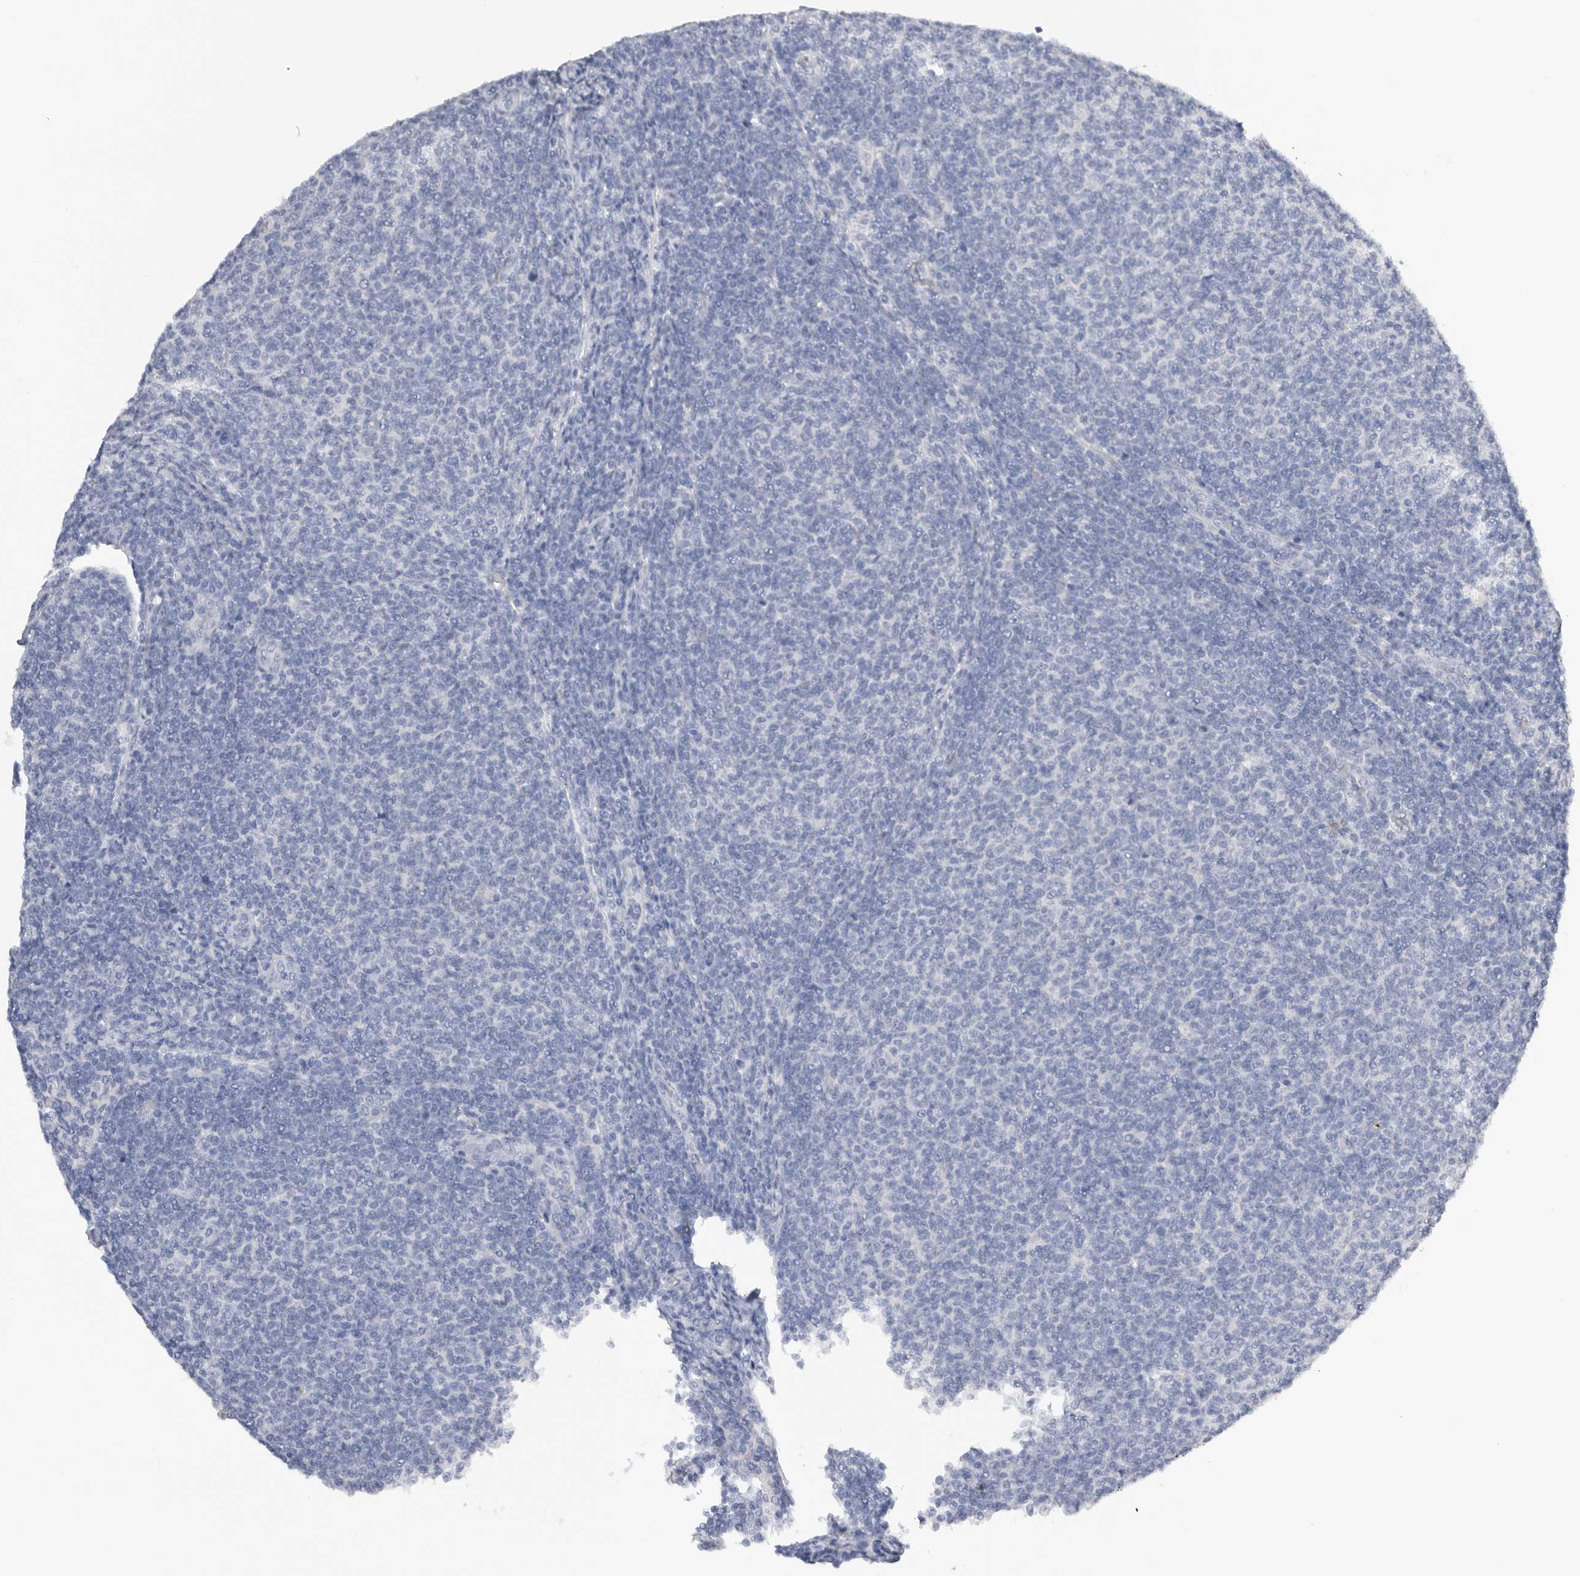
{"staining": {"intensity": "negative", "quantity": "none", "location": "none"}, "tissue": "lymphoma", "cell_type": "Tumor cells", "image_type": "cancer", "snomed": [{"axis": "morphology", "description": "Malignant lymphoma, non-Hodgkin's type, Low grade"}, {"axis": "topography", "description": "Lymph node"}], "caption": "This is an immunohistochemistry (IHC) micrograph of lymphoma. There is no staining in tumor cells.", "gene": "FABP6", "patient": {"sex": "male", "age": 66}}